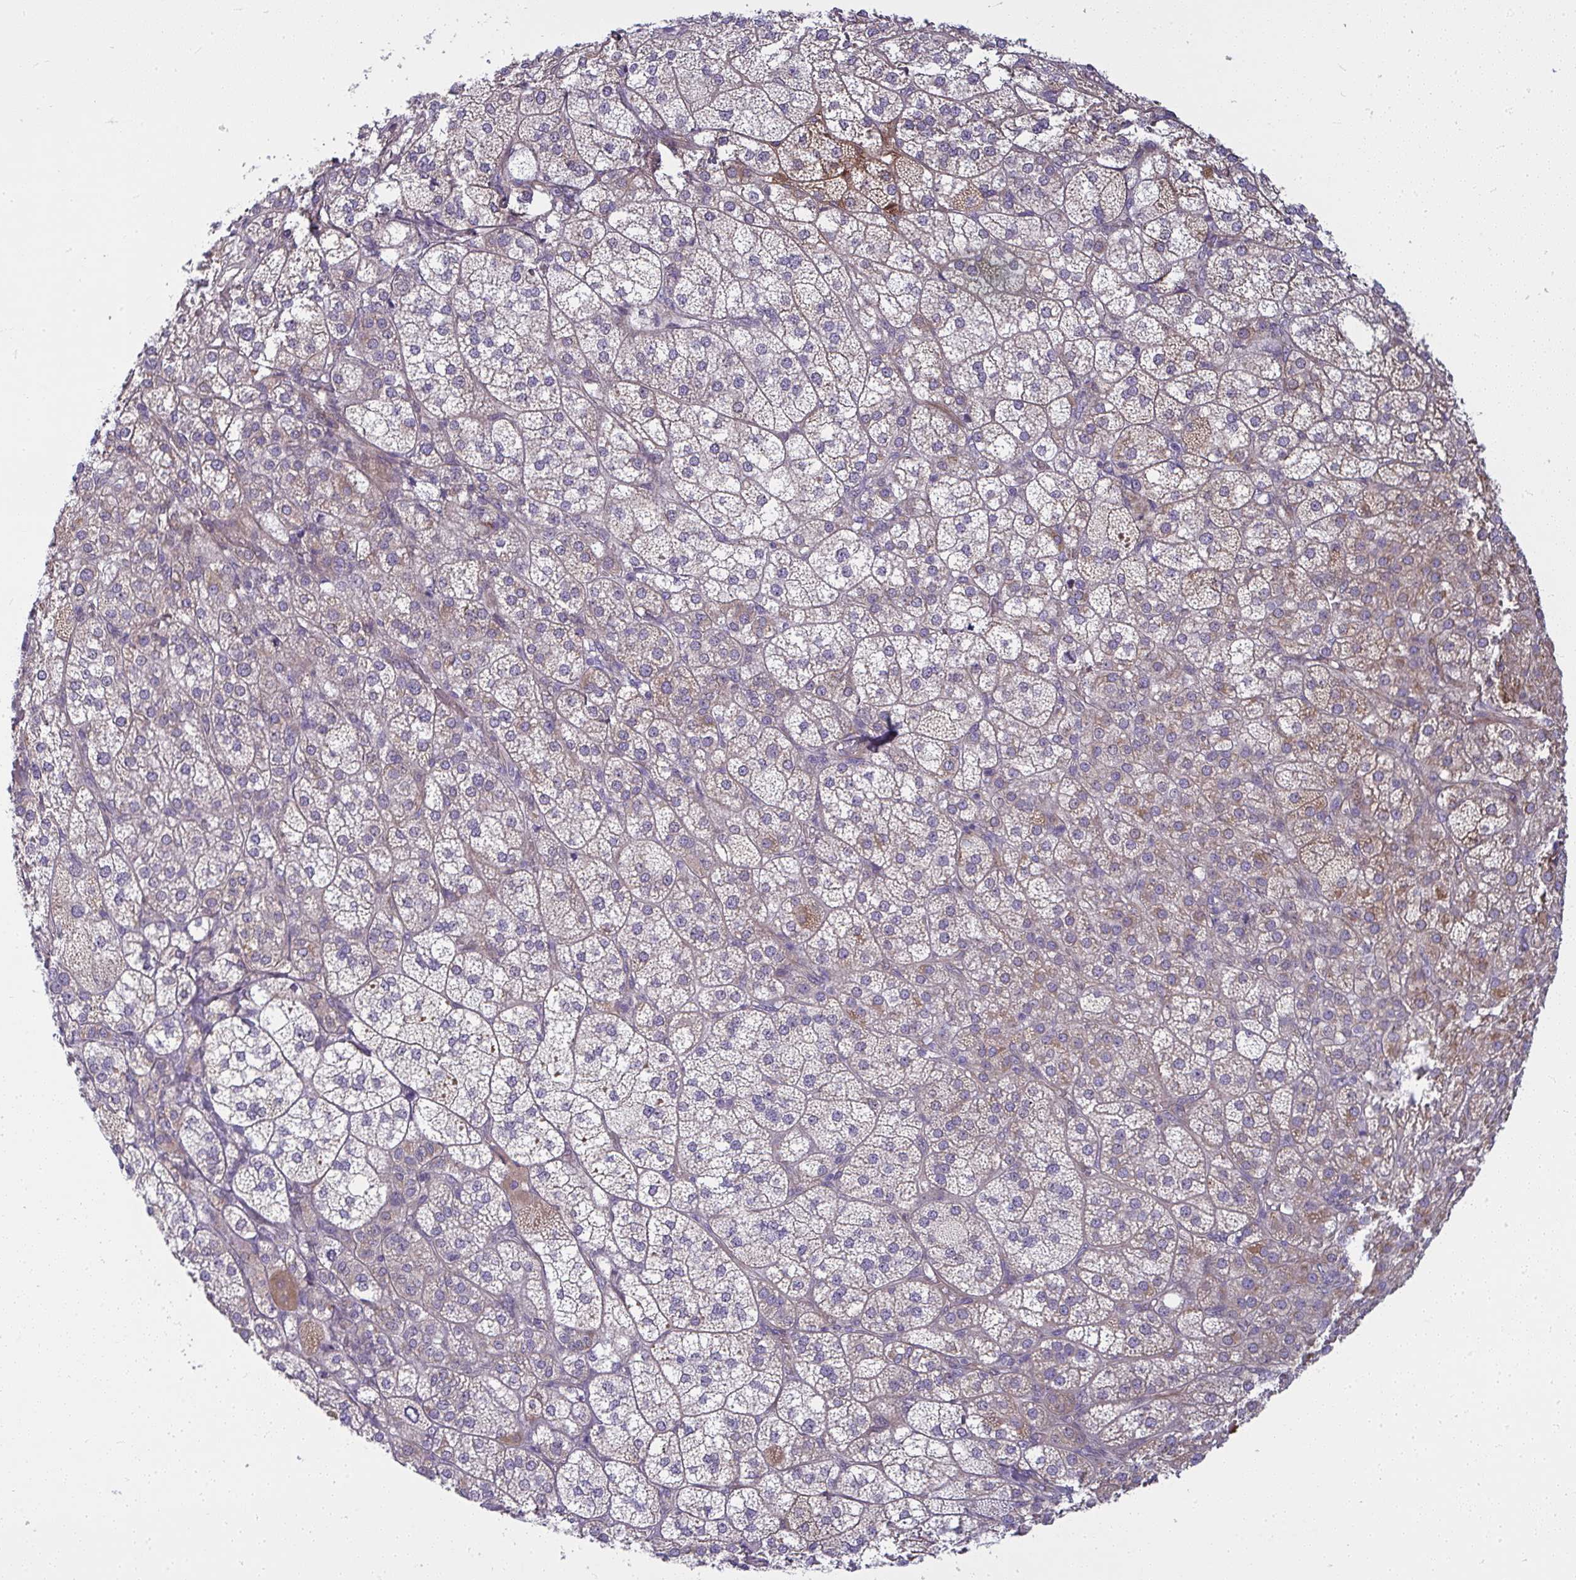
{"staining": {"intensity": "moderate", "quantity": "25%-75%", "location": "cytoplasmic/membranous"}, "tissue": "adrenal gland", "cell_type": "Glandular cells", "image_type": "normal", "snomed": [{"axis": "morphology", "description": "Normal tissue, NOS"}, {"axis": "topography", "description": "Adrenal gland"}], "caption": "A medium amount of moderate cytoplasmic/membranous expression is present in approximately 25%-75% of glandular cells in unremarkable adrenal gland. The staining was performed using DAB (3,3'-diaminobenzidine), with brown indicating positive protein expression. Nuclei are stained blue with hematoxylin.", "gene": "IFIT3", "patient": {"sex": "female", "age": 60}}